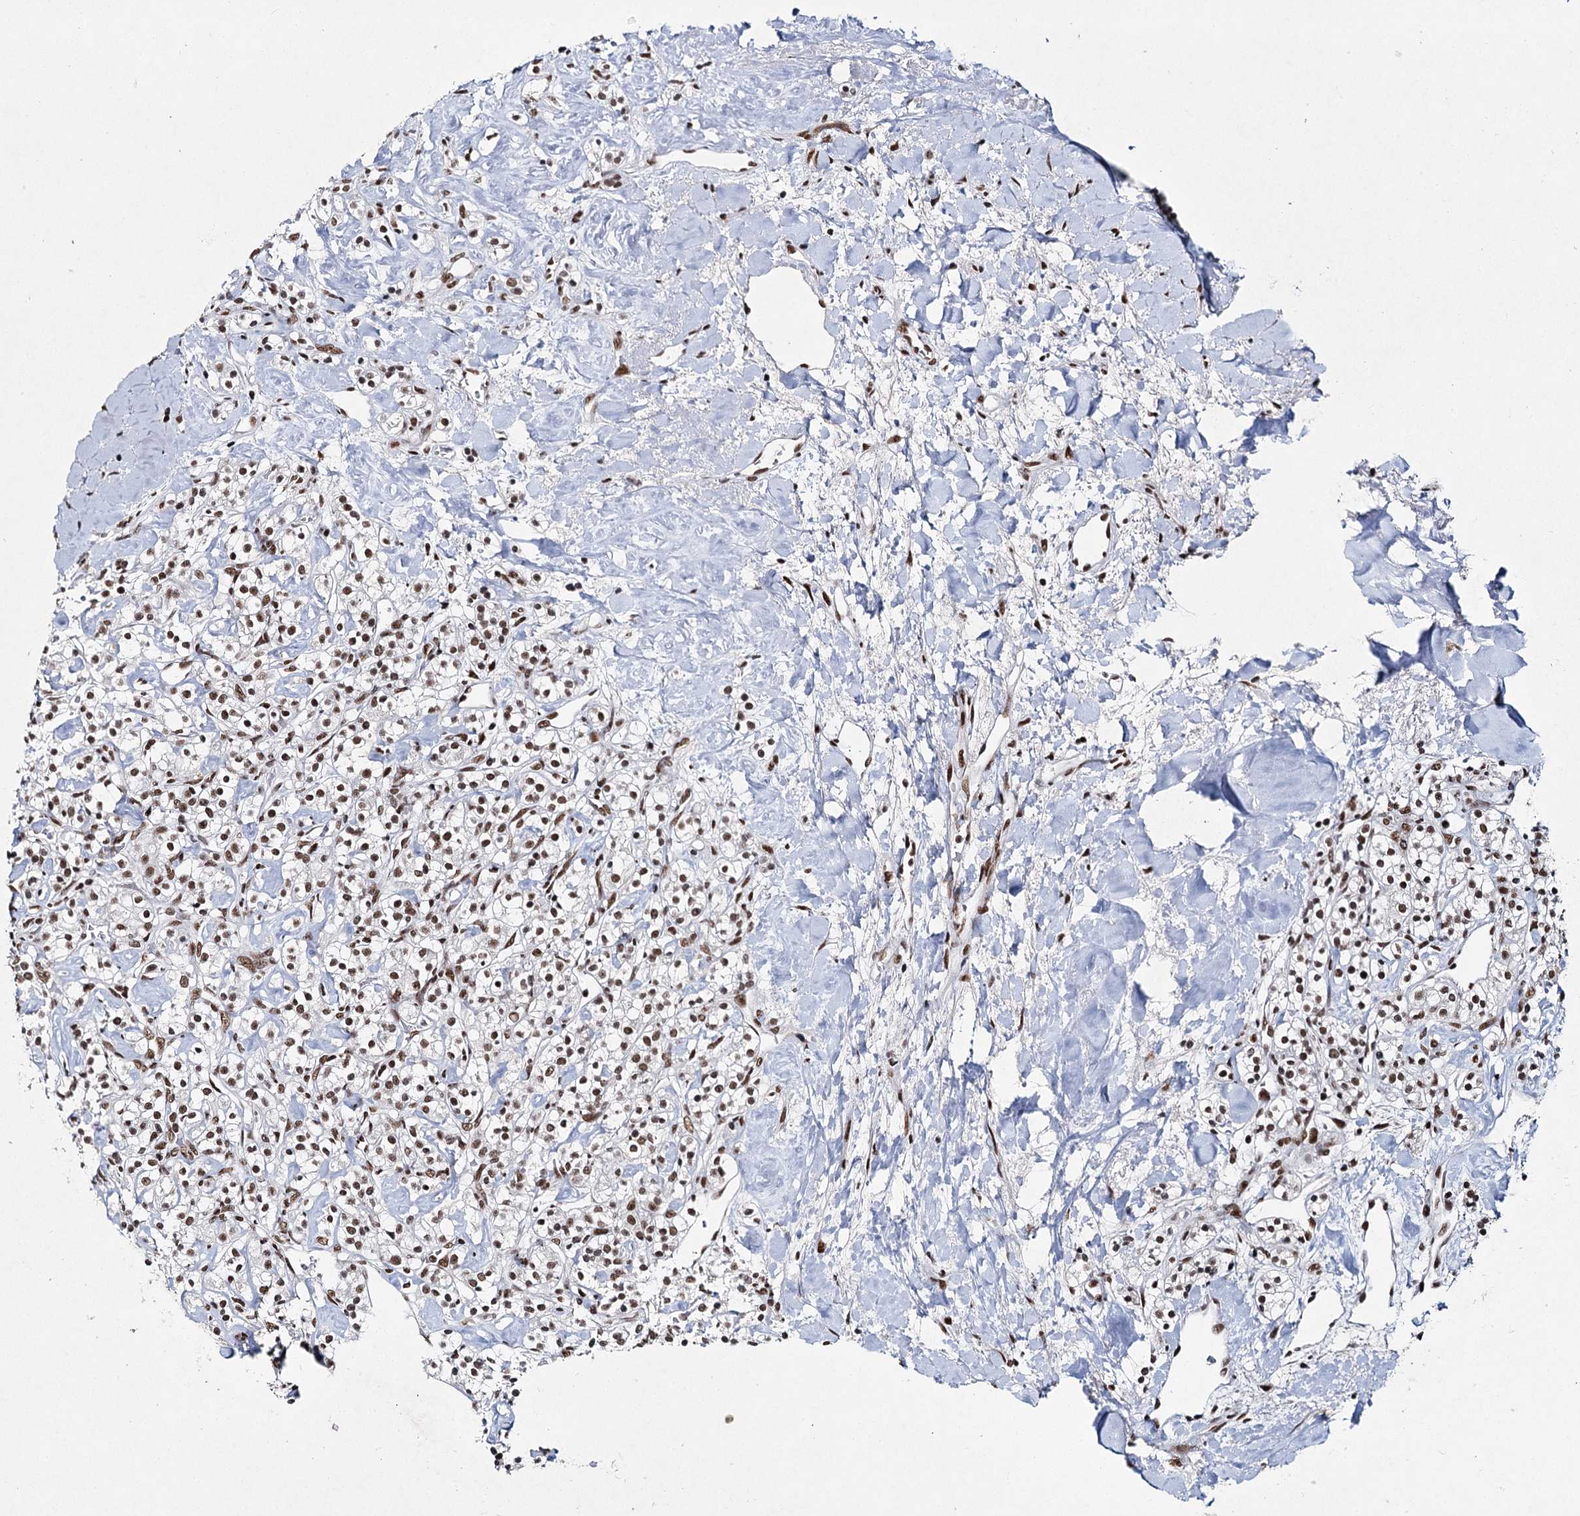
{"staining": {"intensity": "moderate", "quantity": ">75%", "location": "nuclear"}, "tissue": "renal cancer", "cell_type": "Tumor cells", "image_type": "cancer", "snomed": [{"axis": "morphology", "description": "Adenocarcinoma, NOS"}, {"axis": "topography", "description": "Kidney"}], "caption": "Renal adenocarcinoma stained for a protein (brown) exhibits moderate nuclear positive staining in about >75% of tumor cells.", "gene": "SCAF8", "patient": {"sex": "male", "age": 77}}